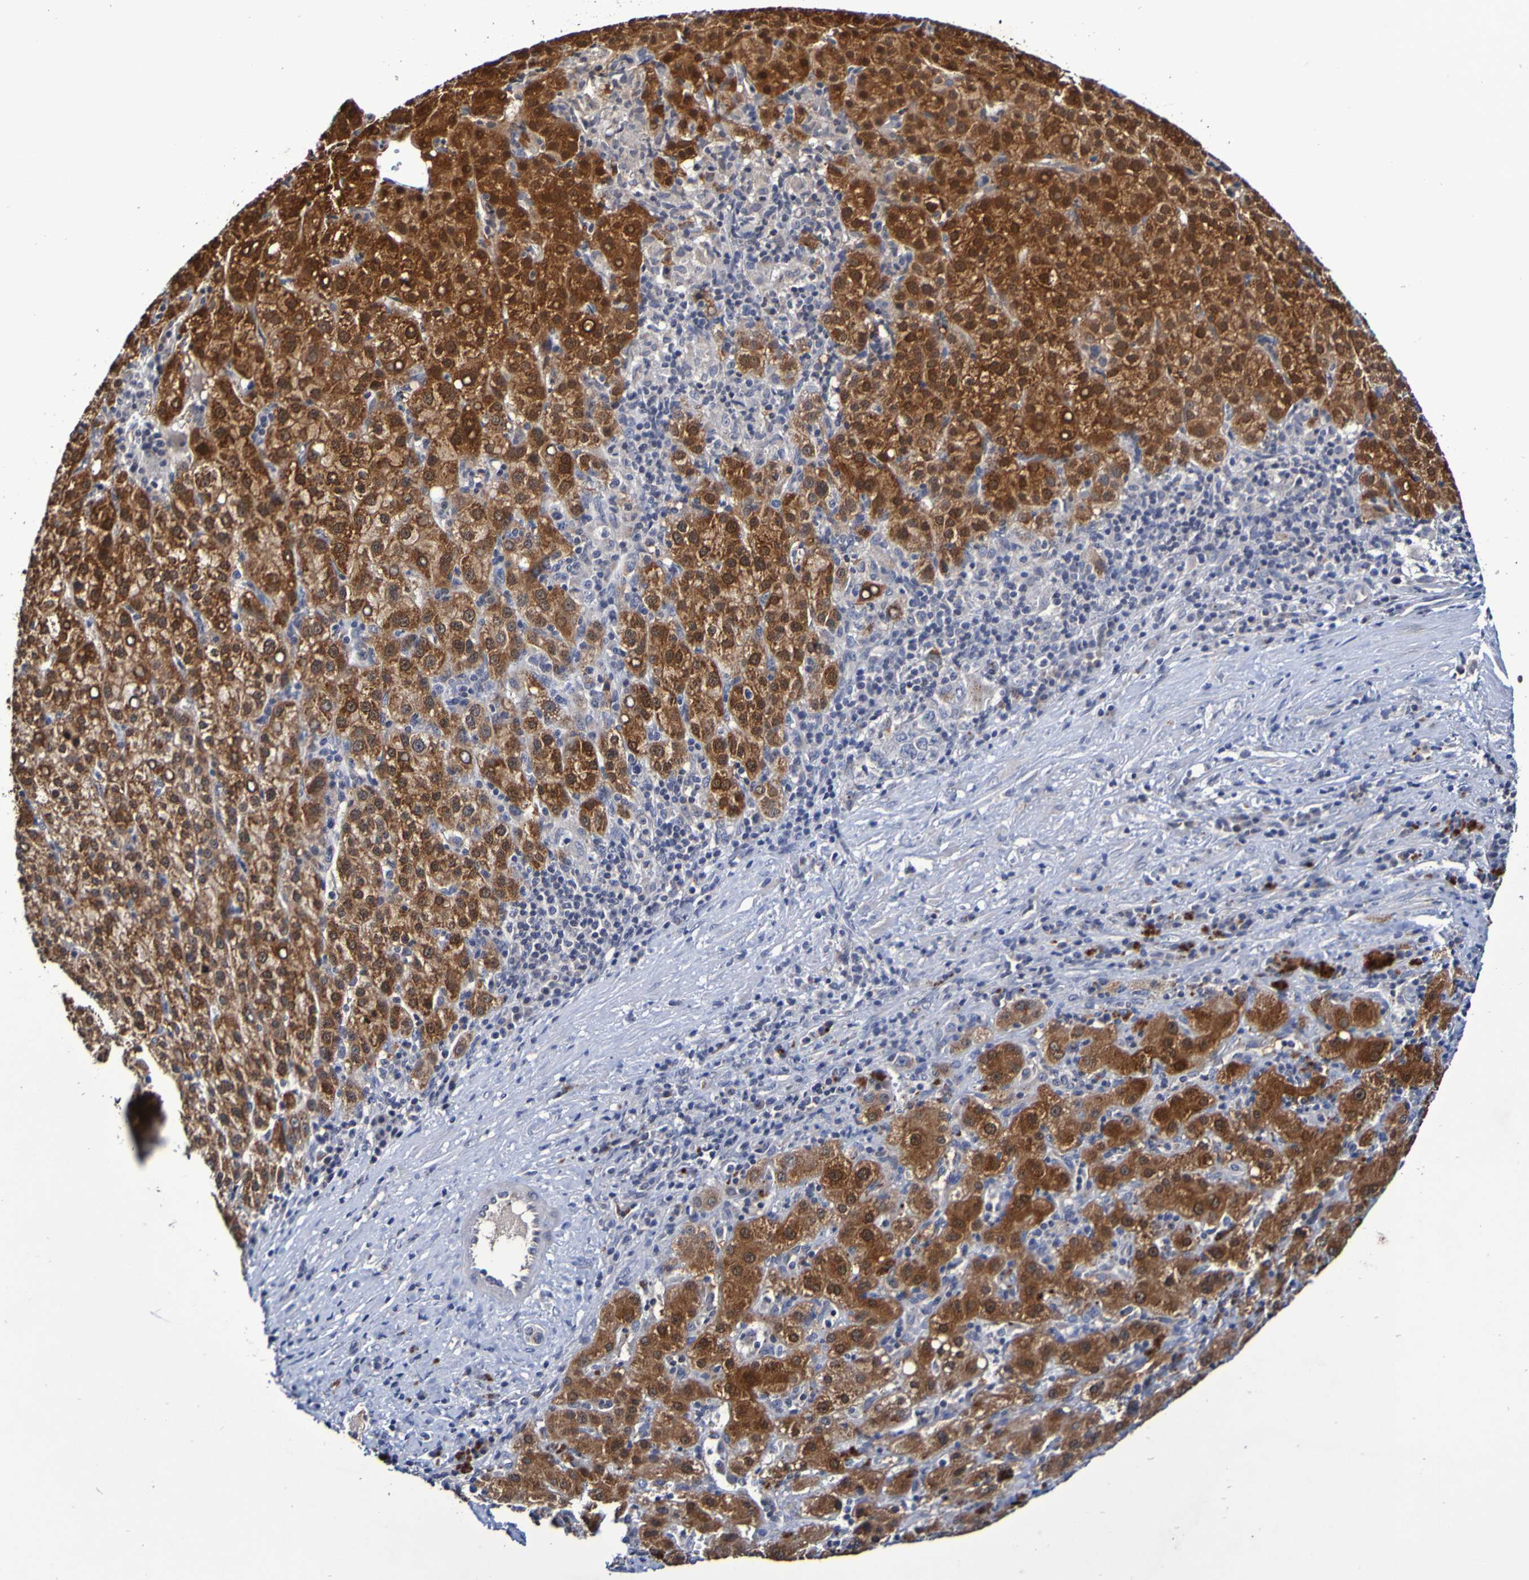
{"staining": {"intensity": "strong", "quantity": ">75%", "location": "cytoplasmic/membranous"}, "tissue": "liver cancer", "cell_type": "Tumor cells", "image_type": "cancer", "snomed": [{"axis": "morphology", "description": "Carcinoma, Hepatocellular, NOS"}, {"axis": "topography", "description": "Liver"}], "caption": "Human liver hepatocellular carcinoma stained with a protein marker displays strong staining in tumor cells.", "gene": "PTP4A2", "patient": {"sex": "female", "age": 58}}